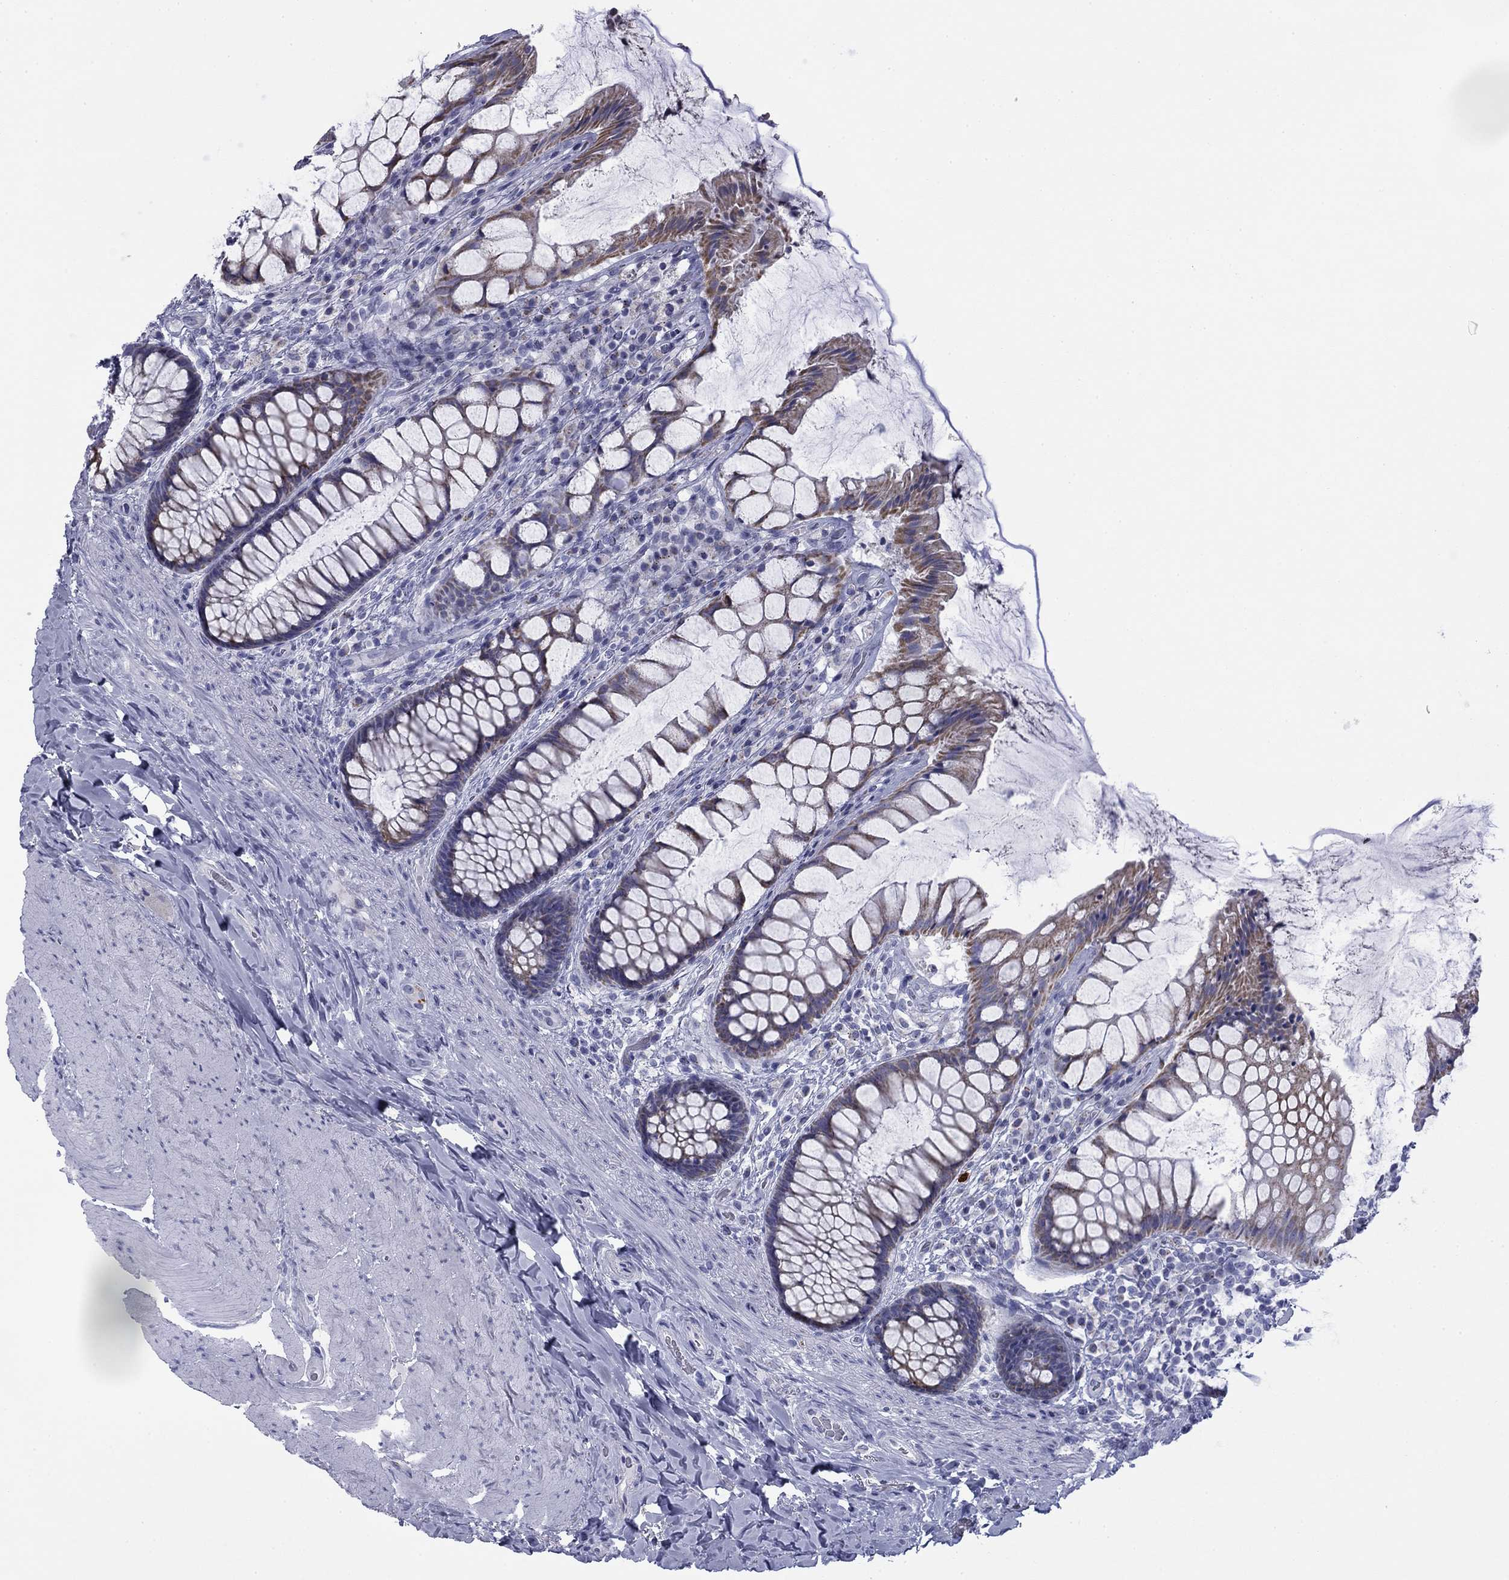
{"staining": {"intensity": "moderate", "quantity": "<25%", "location": "cytoplasmic/membranous"}, "tissue": "rectum", "cell_type": "Glandular cells", "image_type": "normal", "snomed": [{"axis": "morphology", "description": "Normal tissue, NOS"}, {"axis": "topography", "description": "Rectum"}], "caption": "Protein staining reveals moderate cytoplasmic/membranous positivity in approximately <25% of glandular cells in benign rectum. The staining was performed using DAB (3,3'-diaminobenzidine) to visualize the protein expression in brown, while the nuclei were stained in blue with hematoxylin (Magnification: 20x).", "gene": "ZP2", "patient": {"sex": "female", "age": 58}}